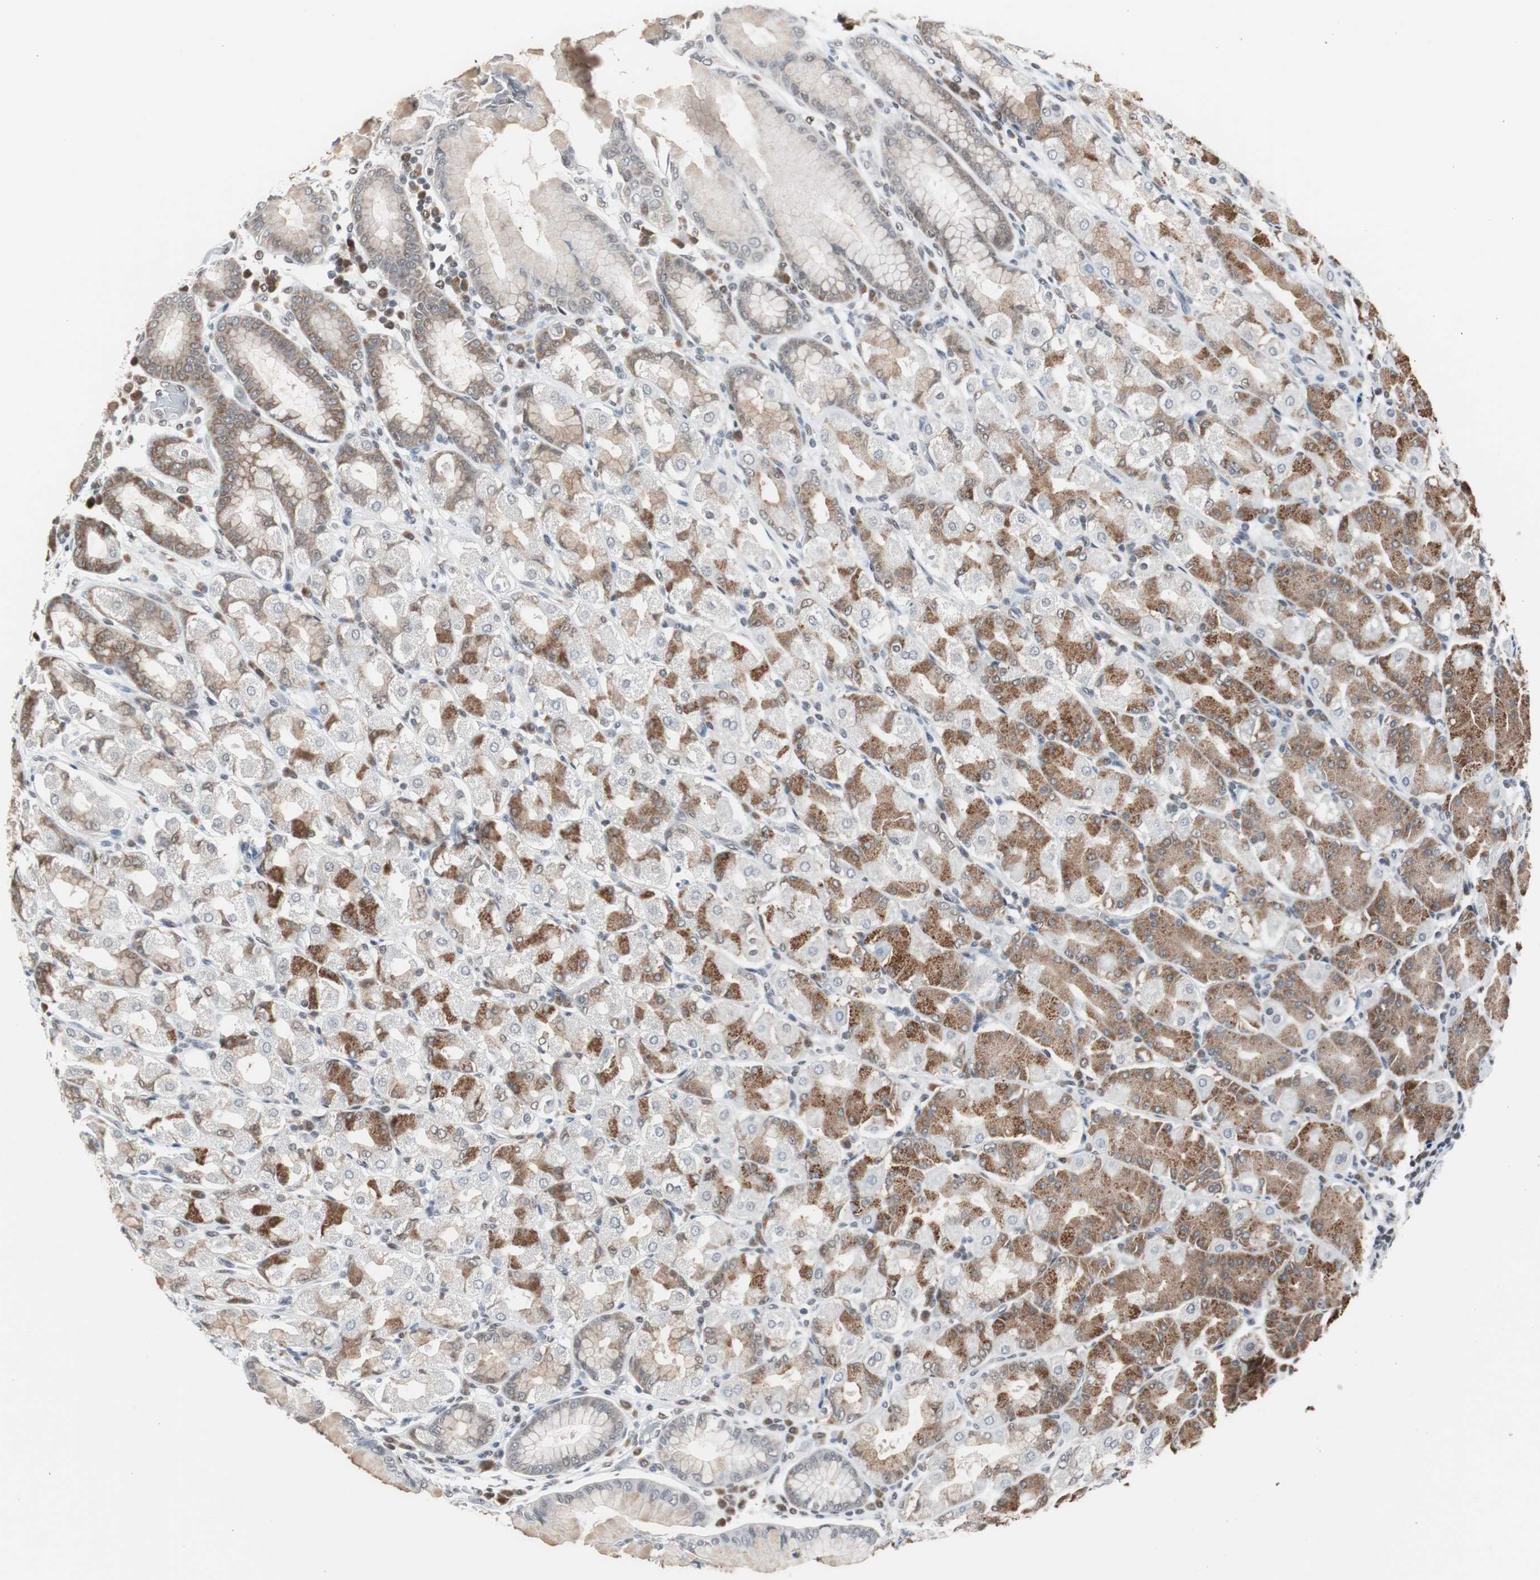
{"staining": {"intensity": "moderate", "quantity": "25%-75%", "location": "cytoplasmic/membranous"}, "tissue": "stomach", "cell_type": "Glandular cells", "image_type": "normal", "snomed": [{"axis": "morphology", "description": "Normal tissue, NOS"}, {"axis": "topography", "description": "Stomach, upper"}], "caption": "Normal stomach displays moderate cytoplasmic/membranous expression in approximately 25%-75% of glandular cells.", "gene": "ZHX2", "patient": {"sex": "male", "age": 68}}